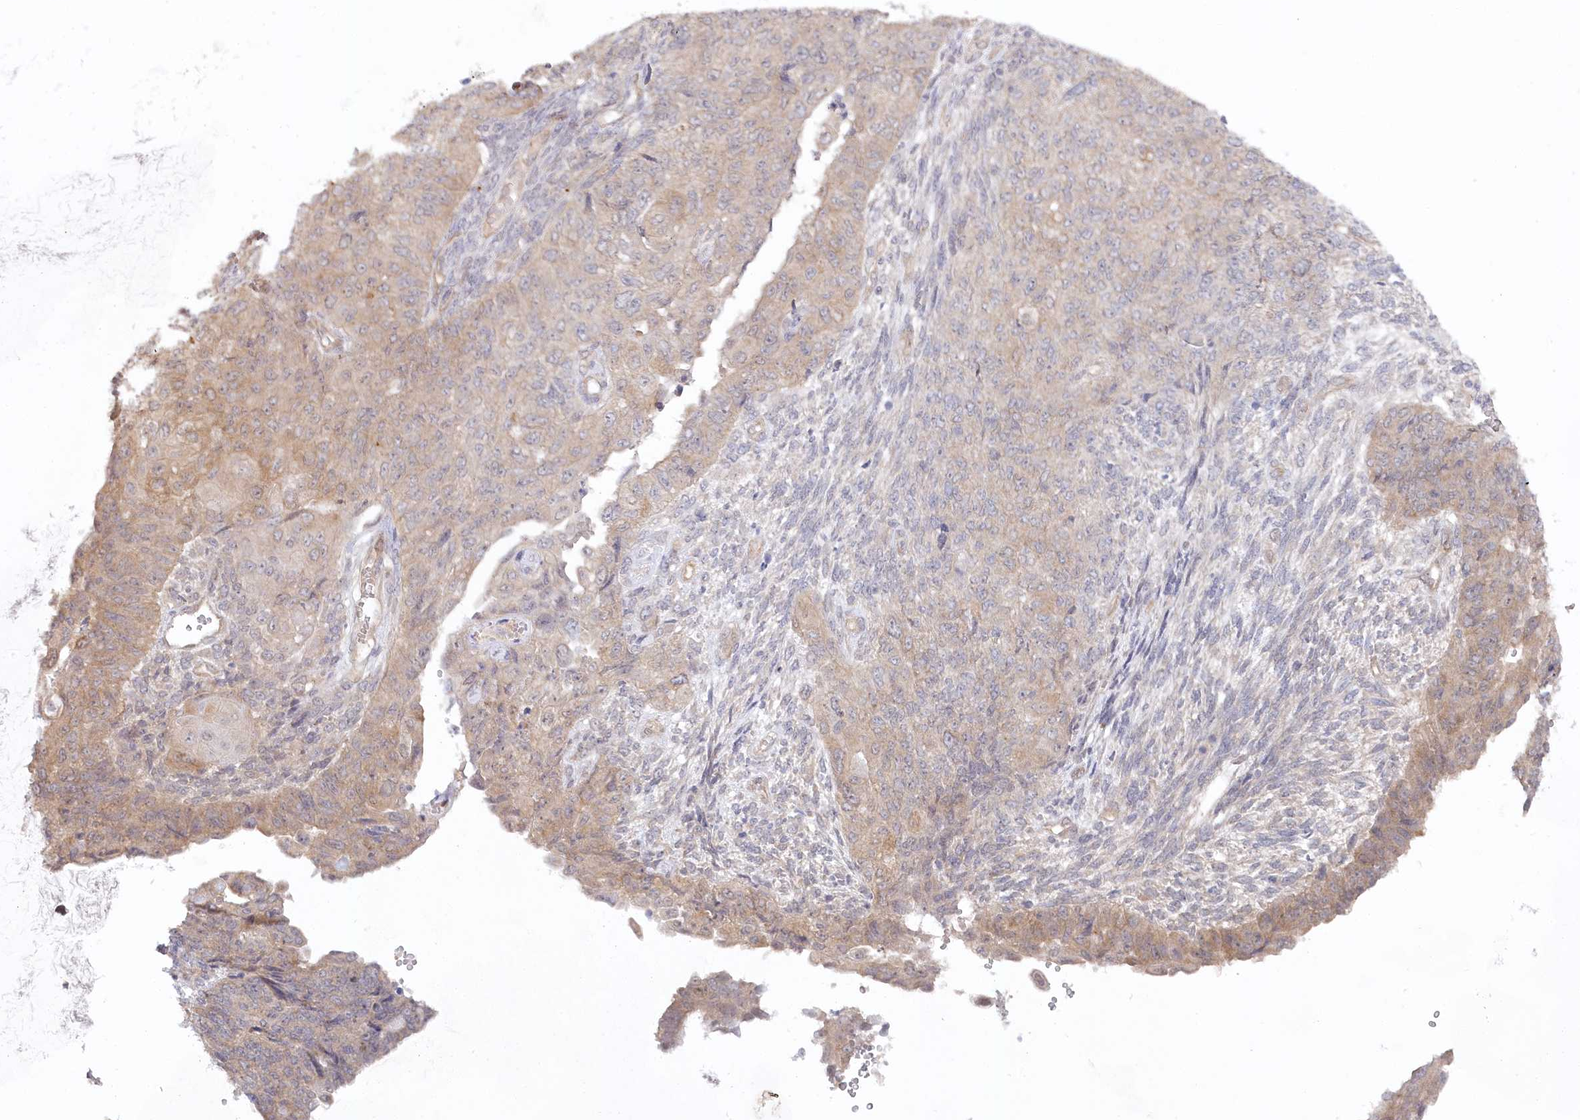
{"staining": {"intensity": "moderate", "quantity": "<25%", "location": "cytoplasmic/membranous"}, "tissue": "endometrial cancer", "cell_type": "Tumor cells", "image_type": "cancer", "snomed": [{"axis": "morphology", "description": "Adenocarcinoma, NOS"}, {"axis": "topography", "description": "Endometrium"}], "caption": "Human endometrial adenocarcinoma stained with a brown dye displays moderate cytoplasmic/membranous positive positivity in approximately <25% of tumor cells.", "gene": "AAMDC", "patient": {"sex": "female", "age": 32}}